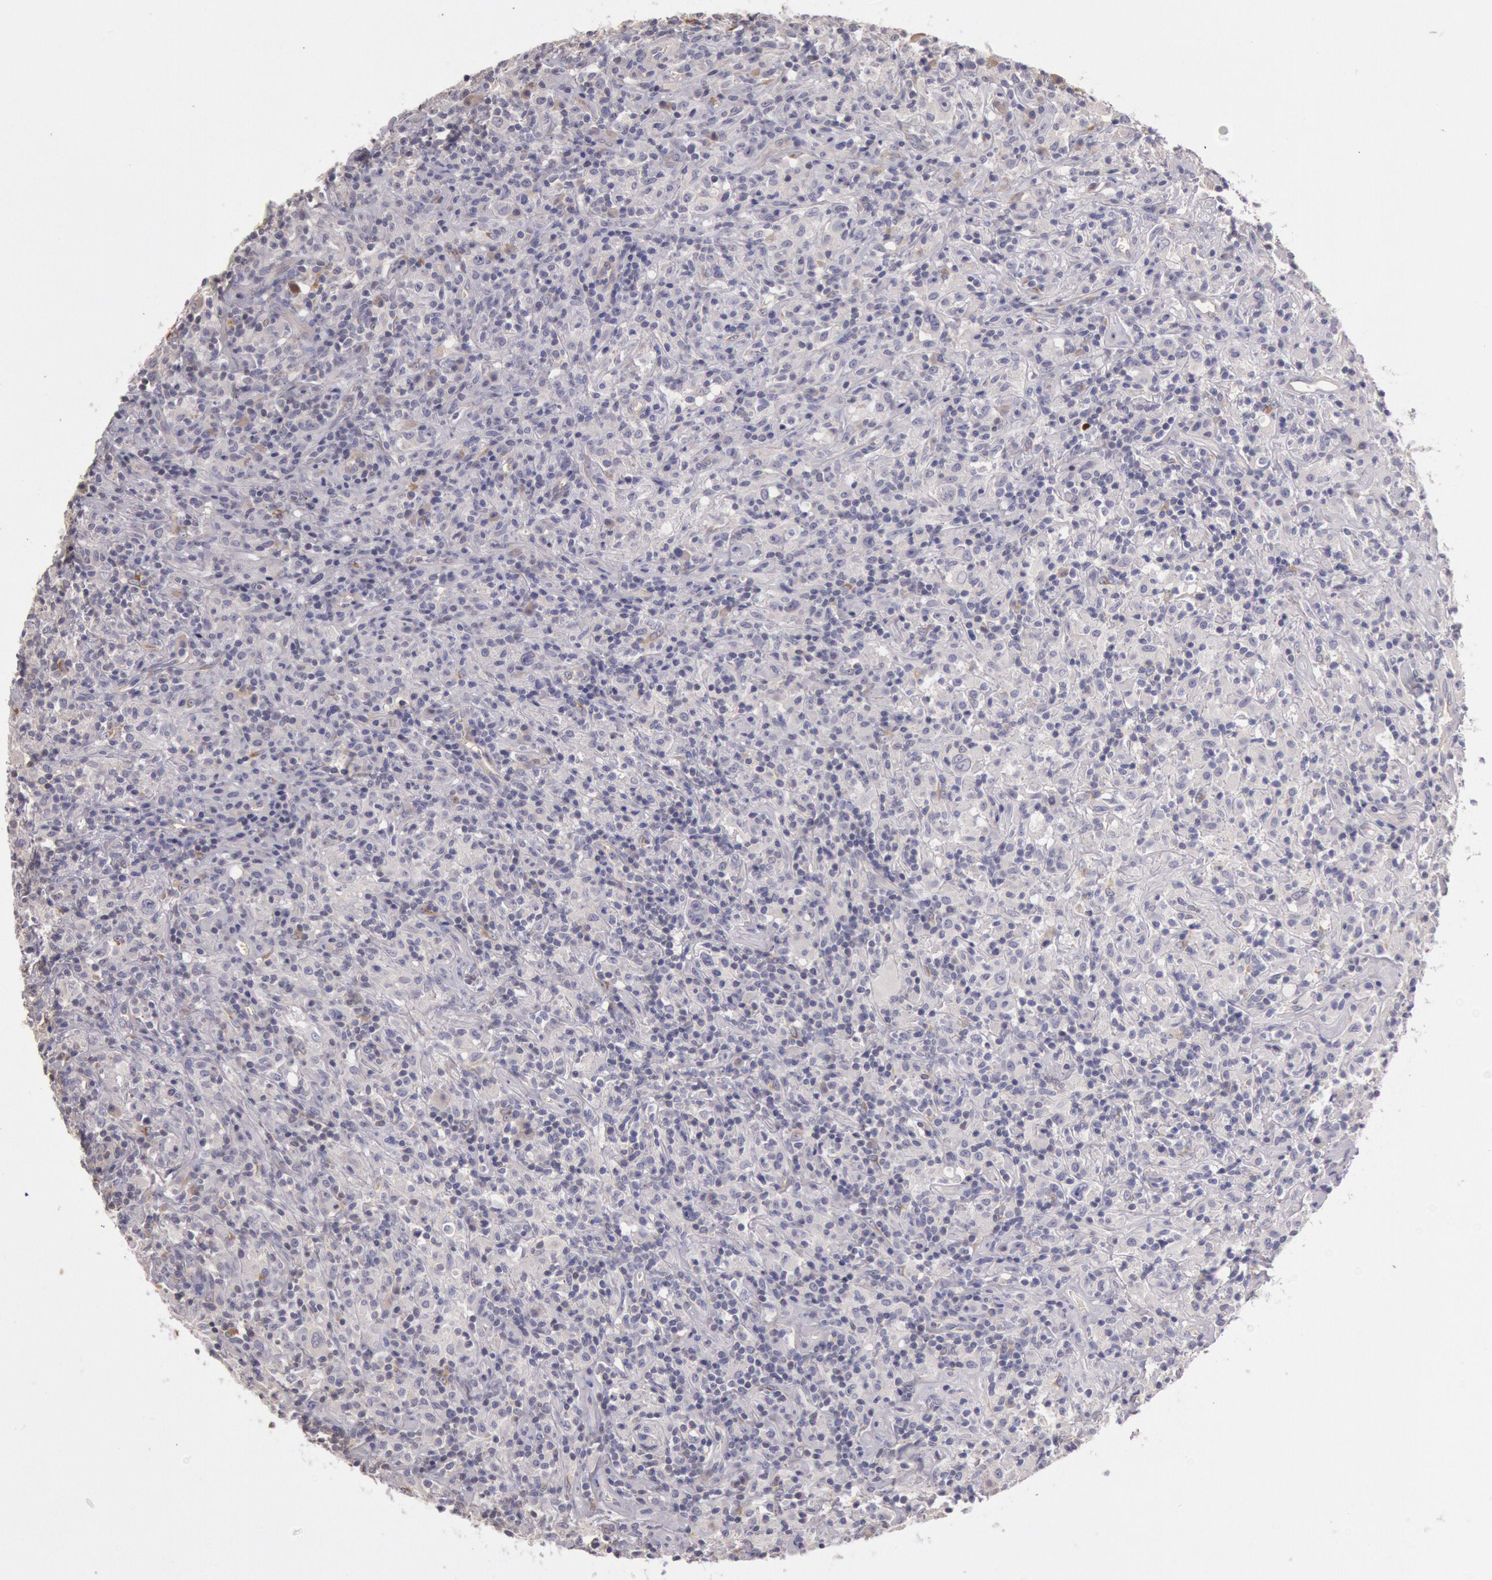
{"staining": {"intensity": "negative", "quantity": "none", "location": "none"}, "tissue": "lymphoma", "cell_type": "Tumor cells", "image_type": "cancer", "snomed": [{"axis": "morphology", "description": "Hodgkin's disease, NOS"}, {"axis": "topography", "description": "Lymph node"}], "caption": "An image of human Hodgkin's disease is negative for staining in tumor cells. (DAB (3,3'-diaminobenzidine) immunohistochemistry visualized using brightfield microscopy, high magnification).", "gene": "C1R", "patient": {"sex": "male", "age": 46}}